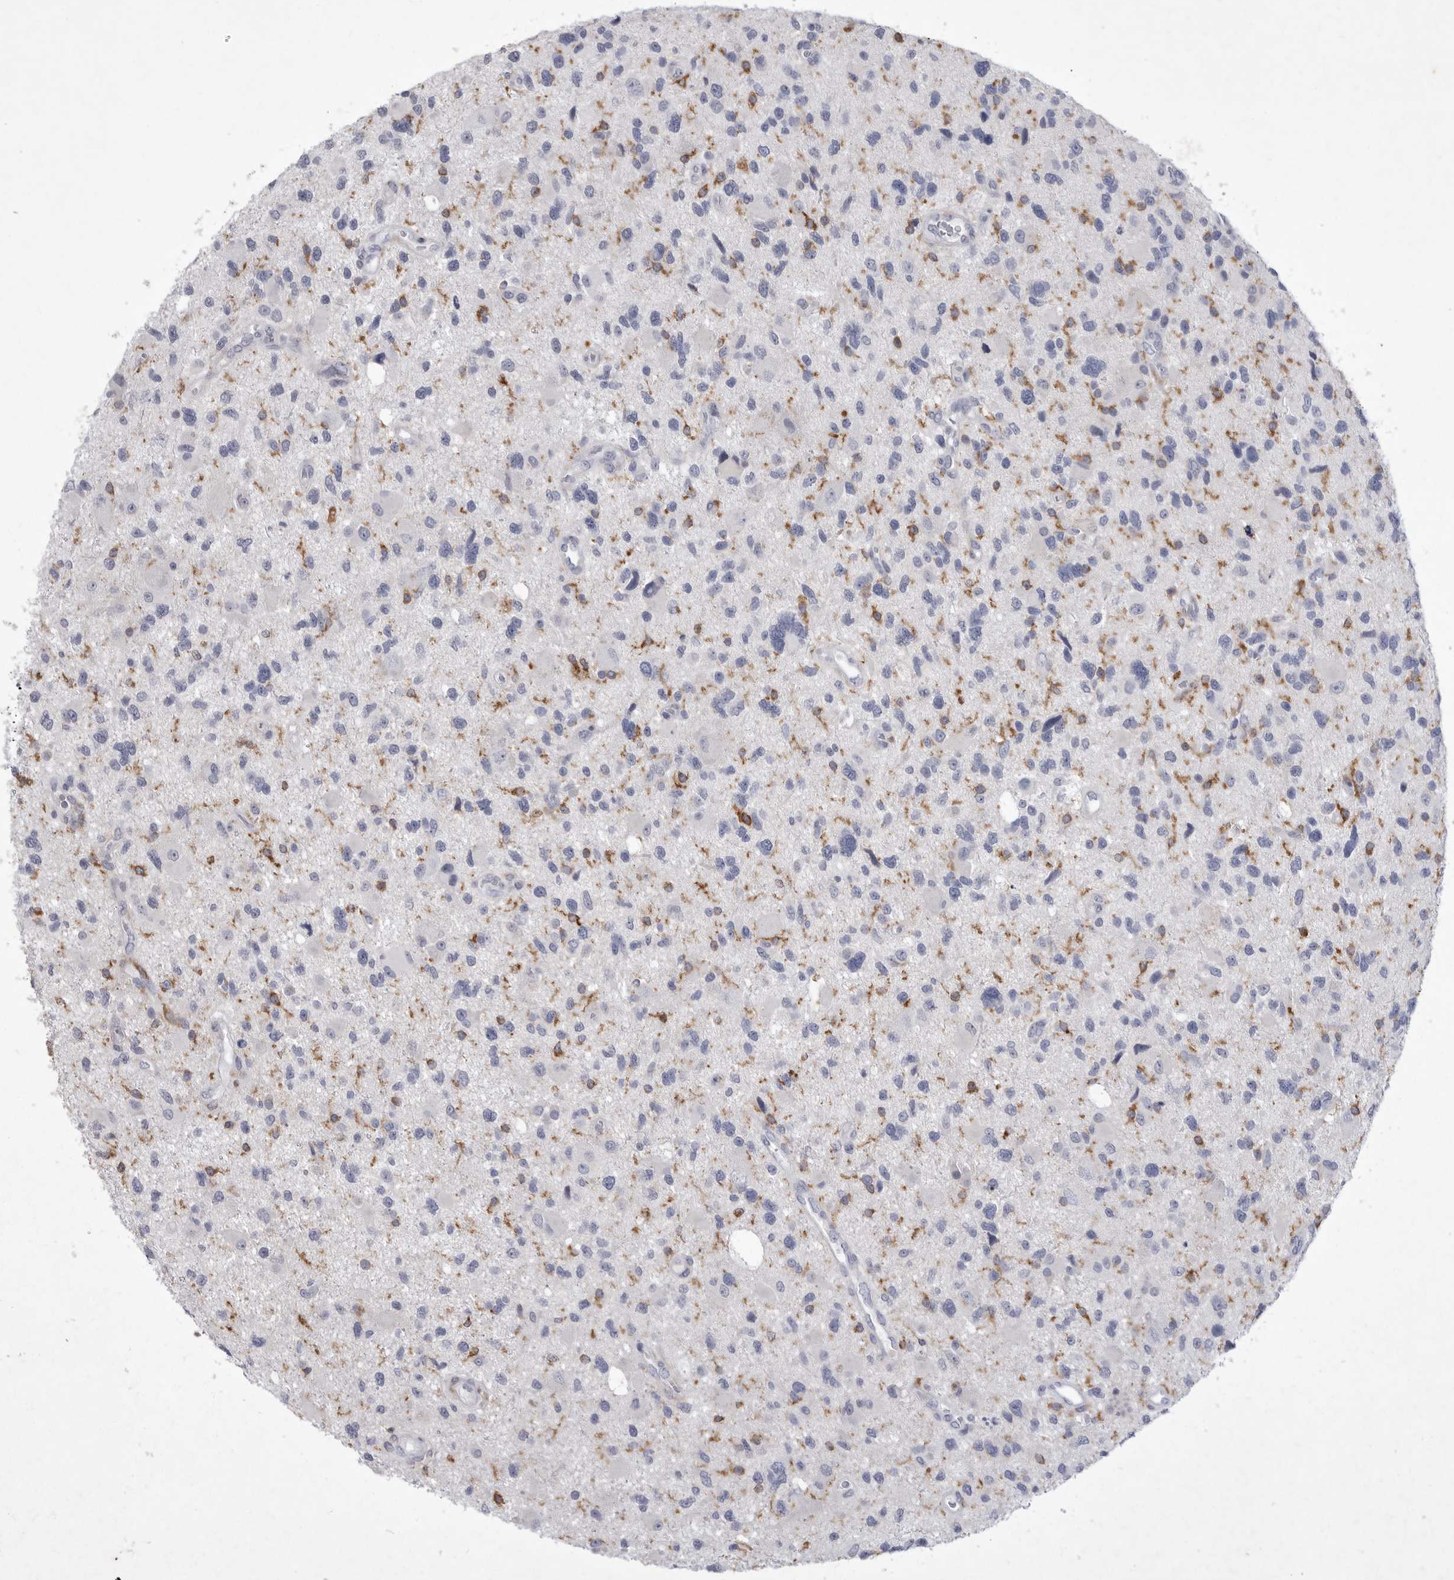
{"staining": {"intensity": "negative", "quantity": "none", "location": "none"}, "tissue": "glioma", "cell_type": "Tumor cells", "image_type": "cancer", "snomed": [{"axis": "morphology", "description": "Glioma, malignant, High grade"}, {"axis": "topography", "description": "Brain"}], "caption": "The image reveals no staining of tumor cells in glioma.", "gene": "SIGLEC10", "patient": {"sex": "male", "age": 33}}